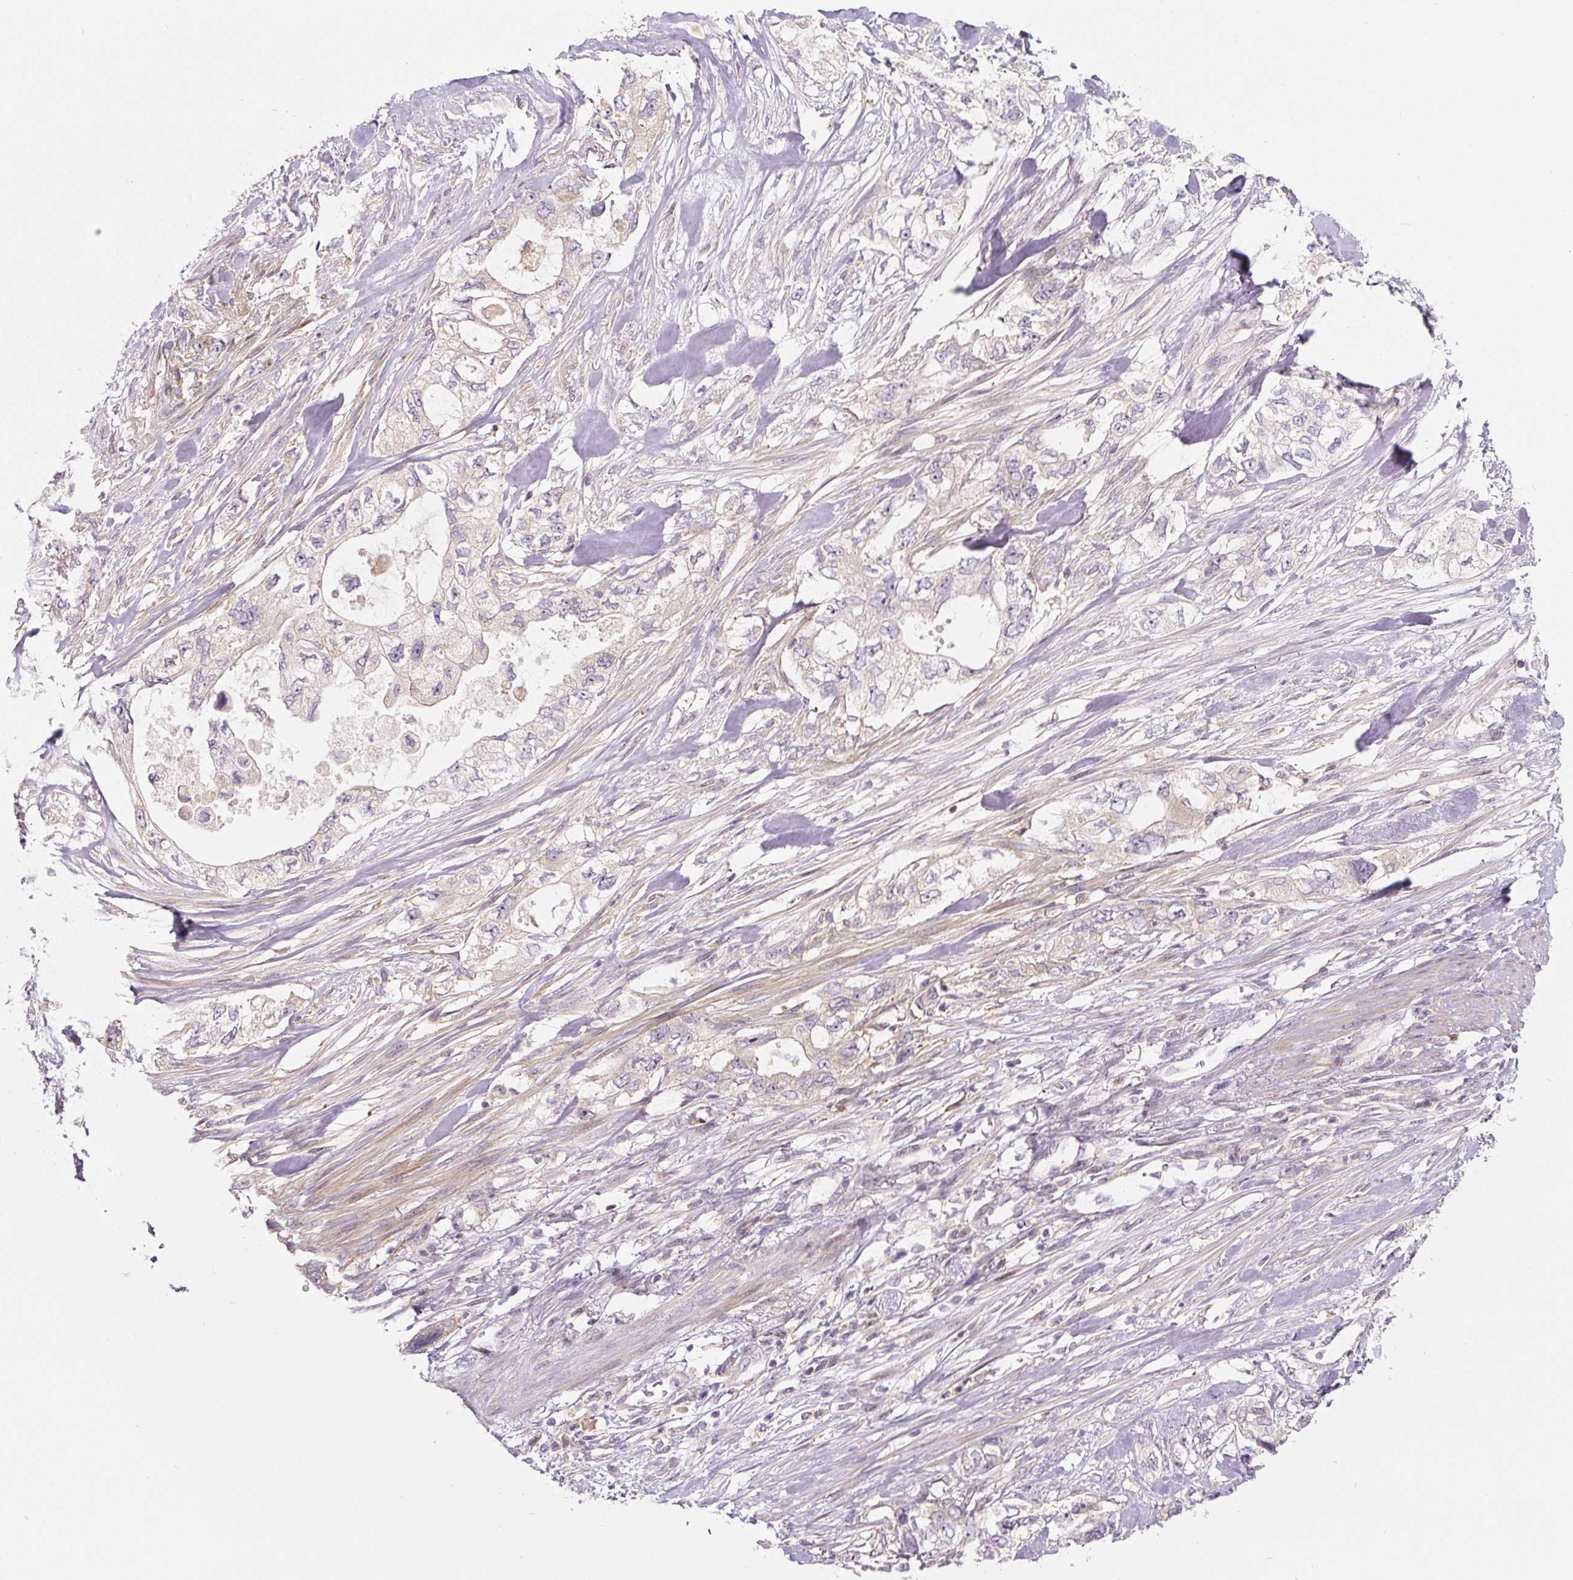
{"staining": {"intensity": "negative", "quantity": "none", "location": "none"}, "tissue": "pancreatic cancer", "cell_type": "Tumor cells", "image_type": "cancer", "snomed": [{"axis": "morphology", "description": "Adenocarcinoma, NOS"}, {"axis": "topography", "description": "Pancreas"}], "caption": "IHC histopathology image of neoplastic tissue: pancreatic adenocarcinoma stained with DAB (3,3'-diaminobenzidine) displays no significant protein expression in tumor cells.", "gene": "PWWP3B", "patient": {"sex": "female", "age": 73}}